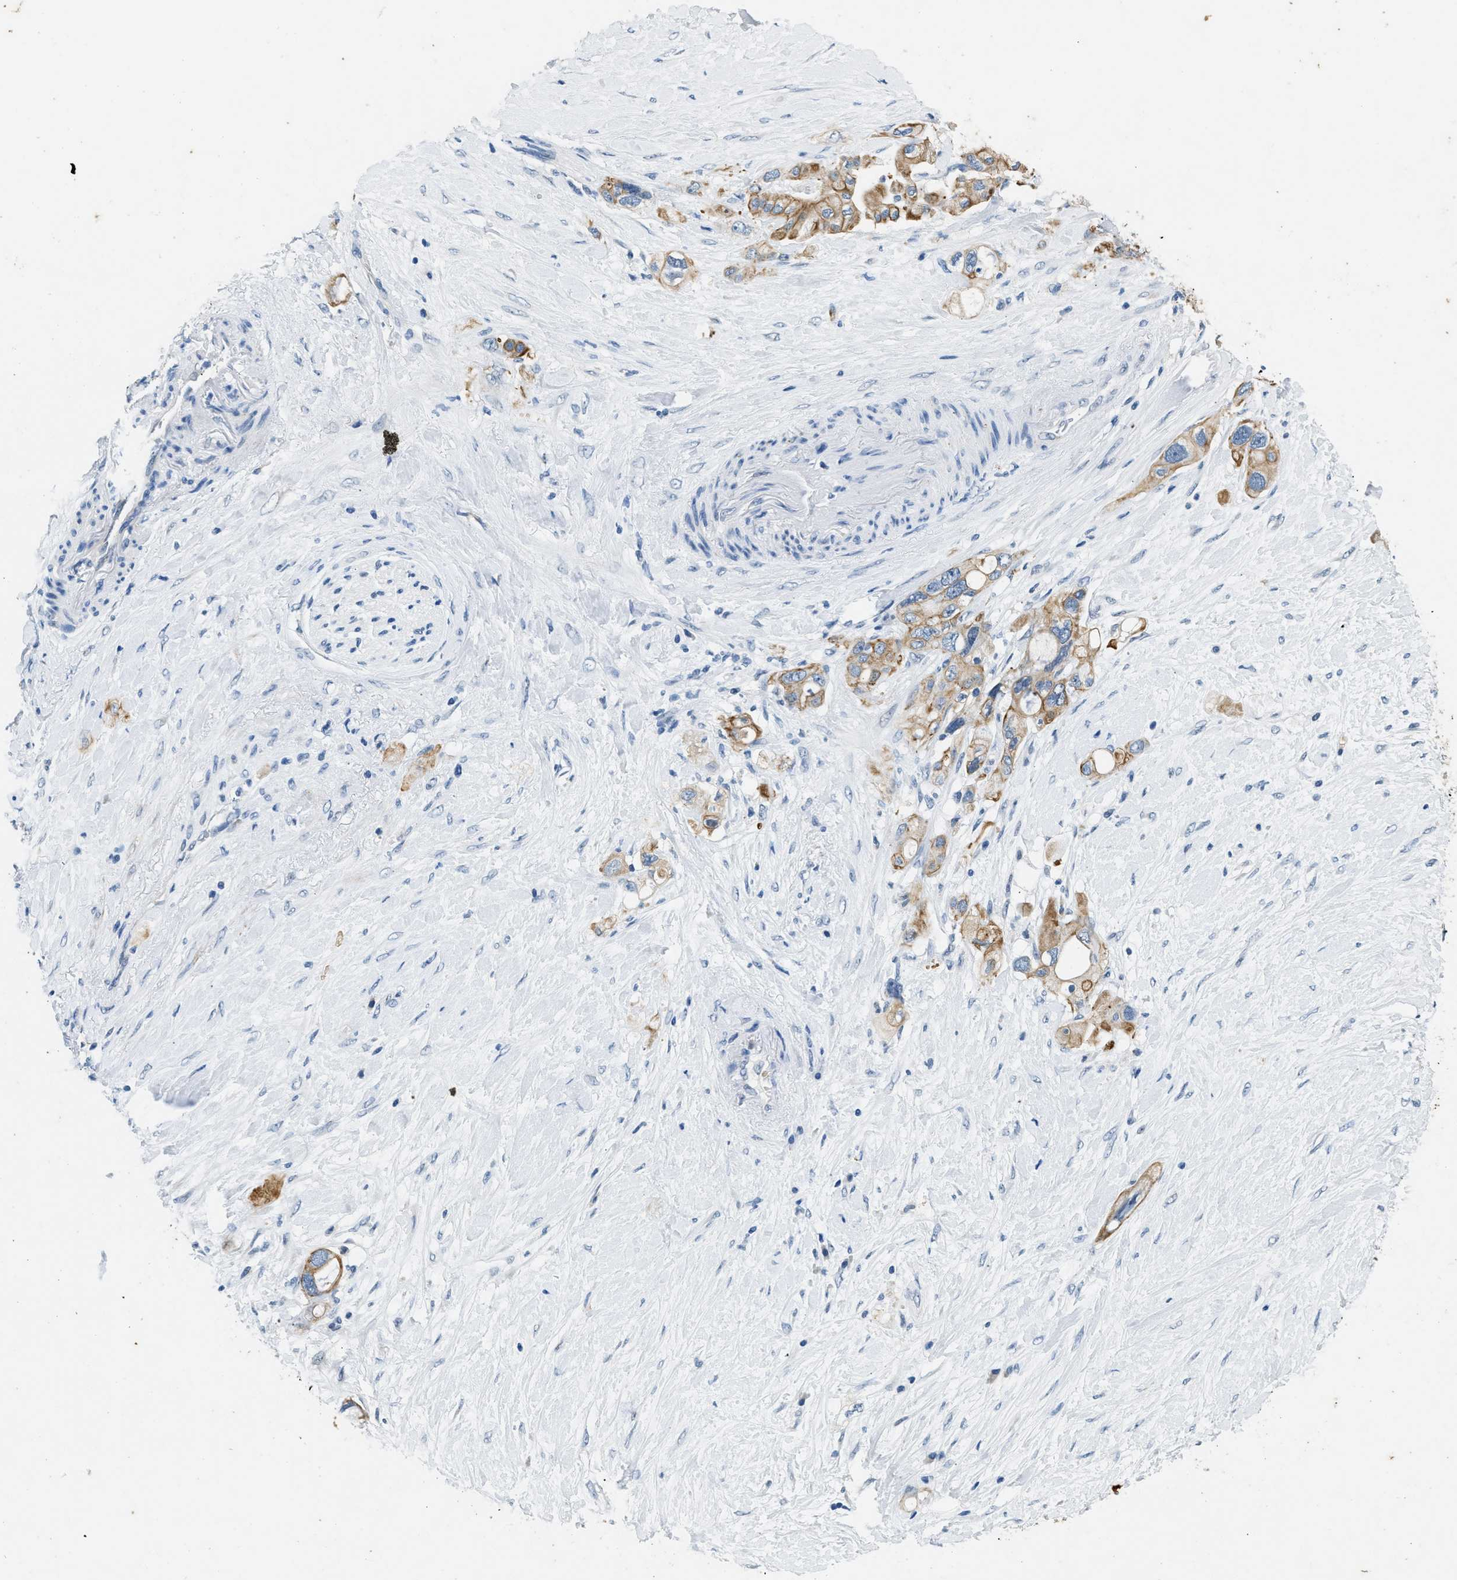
{"staining": {"intensity": "moderate", "quantity": ">75%", "location": "cytoplasmic/membranous"}, "tissue": "pancreatic cancer", "cell_type": "Tumor cells", "image_type": "cancer", "snomed": [{"axis": "morphology", "description": "Adenocarcinoma, NOS"}, {"axis": "topography", "description": "Pancreas"}], "caption": "IHC photomicrograph of pancreatic adenocarcinoma stained for a protein (brown), which demonstrates medium levels of moderate cytoplasmic/membranous staining in about >75% of tumor cells.", "gene": "CFAP20", "patient": {"sex": "female", "age": 56}}